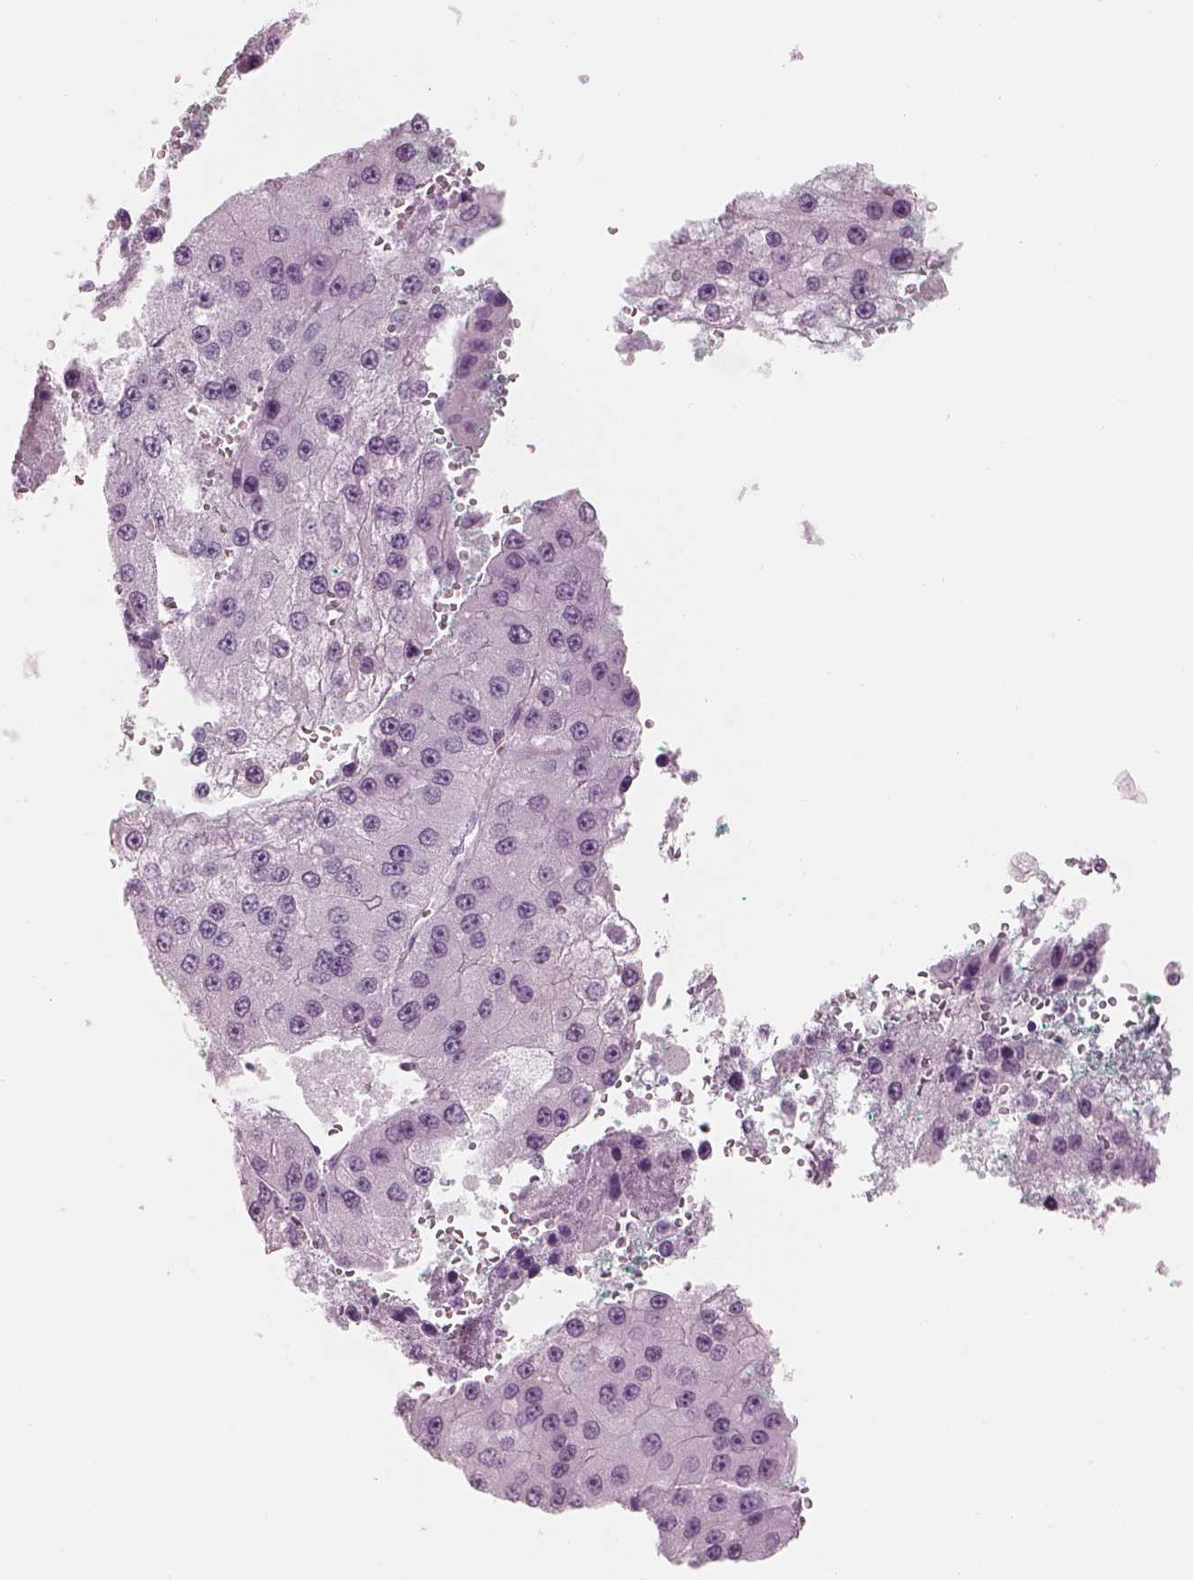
{"staining": {"intensity": "negative", "quantity": "none", "location": "none"}, "tissue": "liver cancer", "cell_type": "Tumor cells", "image_type": "cancer", "snomed": [{"axis": "morphology", "description": "Carcinoma, Hepatocellular, NOS"}, {"axis": "topography", "description": "Liver"}], "caption": "There is no significant expression in tumor cells of liver hepatocellular carcinoma. (DAB (3,3'-diaminobenzidine) immunohistochemistry visualized using brightfield microscopy, high magnification).", "gene": "SAG", "patient": {"sex": "female", "age": 73}}